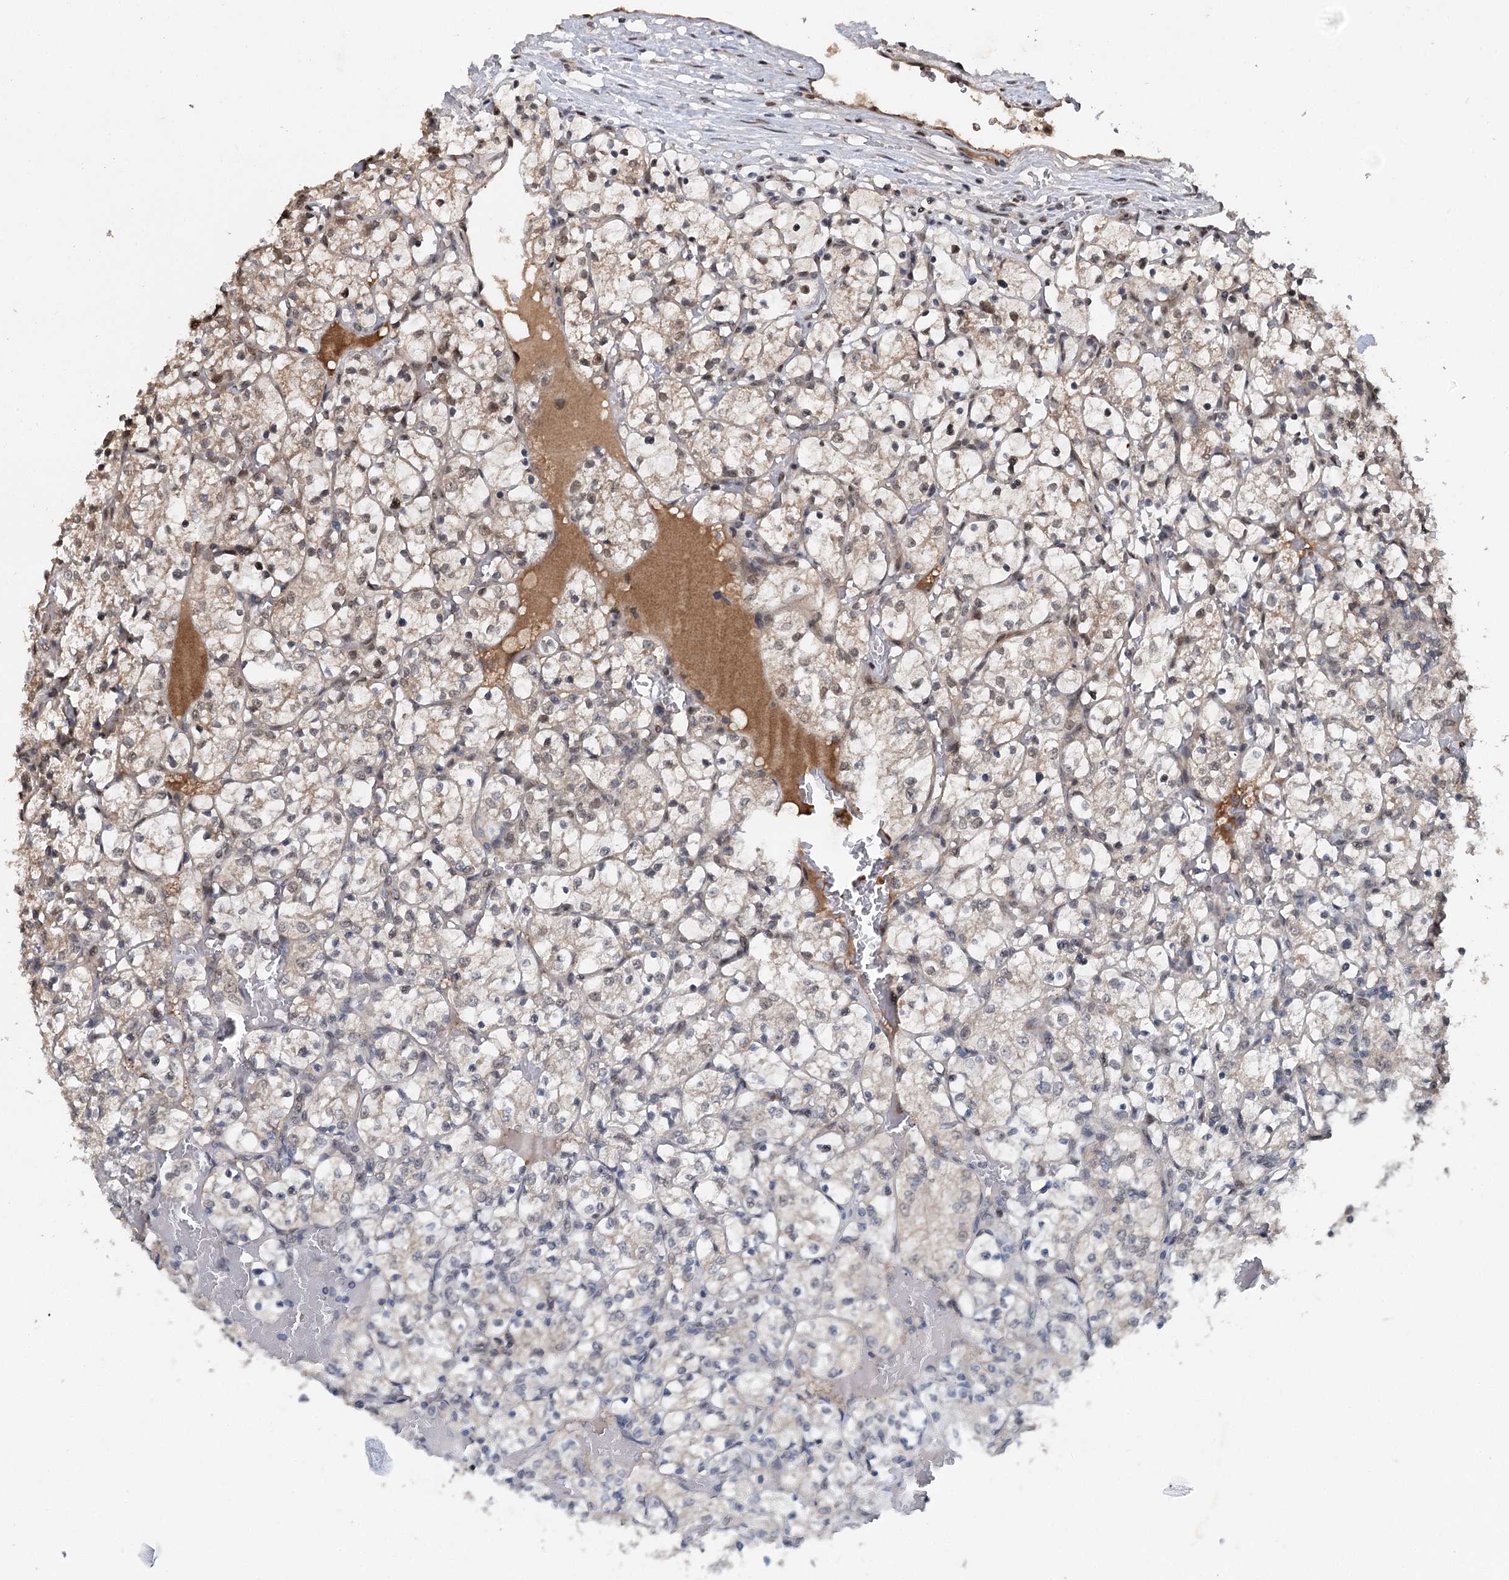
{"staining": {"intensity": "weak", "quantity": "25%-75%", "location": "cytoplasmic/membranous"}, "tissue": "renal cancer", "cell_type": "Tumor cells", "image_type": "cancer", "snomed": [{"axis": "morphology", "description": "Adenocarcinoma, NOS"}, {"axis": "topography", "description": "Kidney"}], "caption": "Immunohistochemistry (IHC) photomicrograph of neoplastic tissue: human renal adenocarcinoma stained using immunohistochemistry demonstrates low levels of weak protein expression localized specifically in the cytoplasmic/membranous of tumor cells, appearing as a cytoplasmic/membranous brown color.", "gene": "MYG1", "patient": {"sex": "female", "age": 69}}